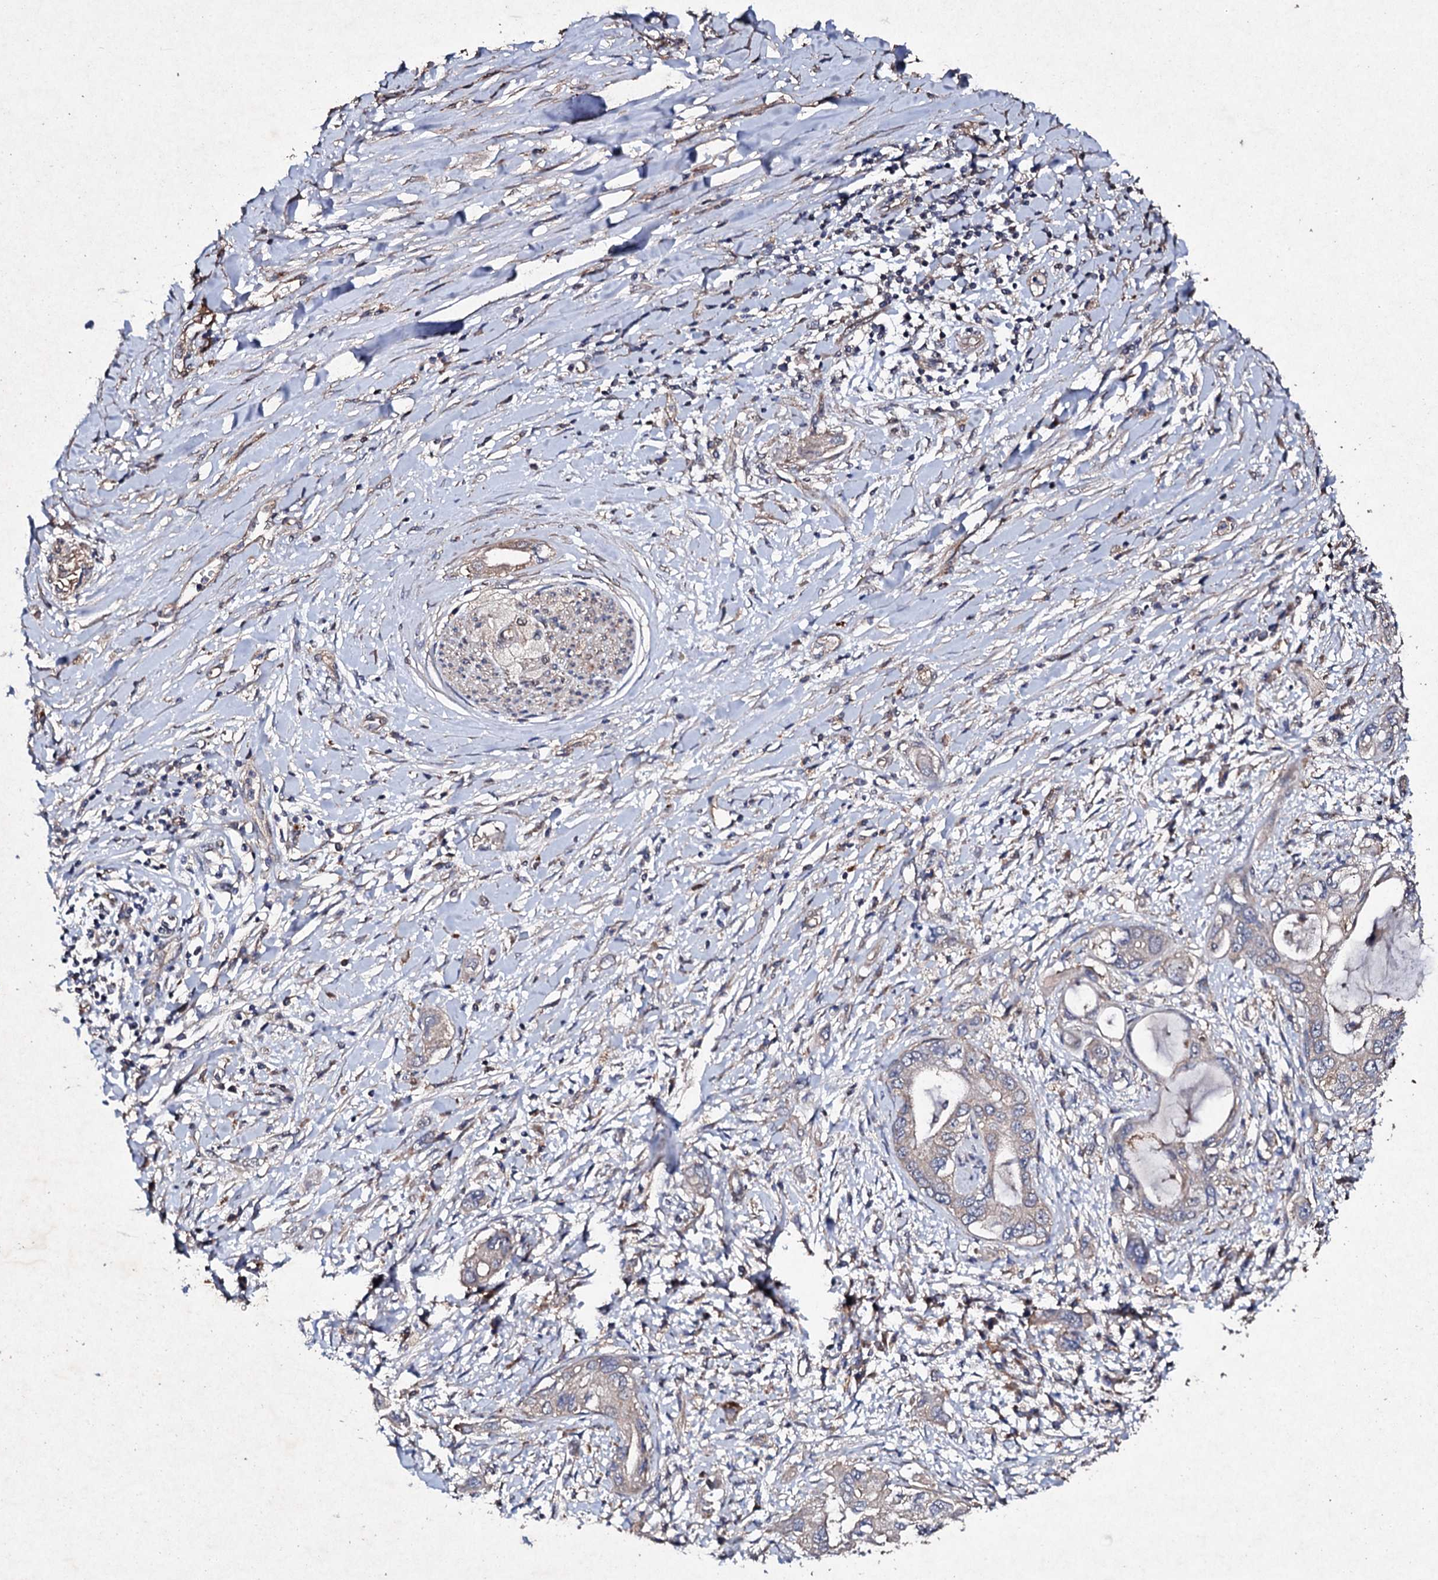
{"staining": {"intensity": "weak", "quantity": "25%-75%", "location": "cytoplasmic/membranous"}, "tissue": "pancreatic cancer", "cell_type": "Tumor cells", "image_type": "cancer", "snomed": [{"axis": "morphology", "description": "Inflammation, NOS"}, {"axis": "morphology", "description": "Adenocarcinoma, NOS"}, {"axis": "topography", "description": "Pancreas"}], "caption": "Human adenocarcinoma (pancreatic) stained with a protein marker exhibits weak staining in tumor cells.", "gene": "MOCOS", "patient": {"sex": "female", "age": 56}}